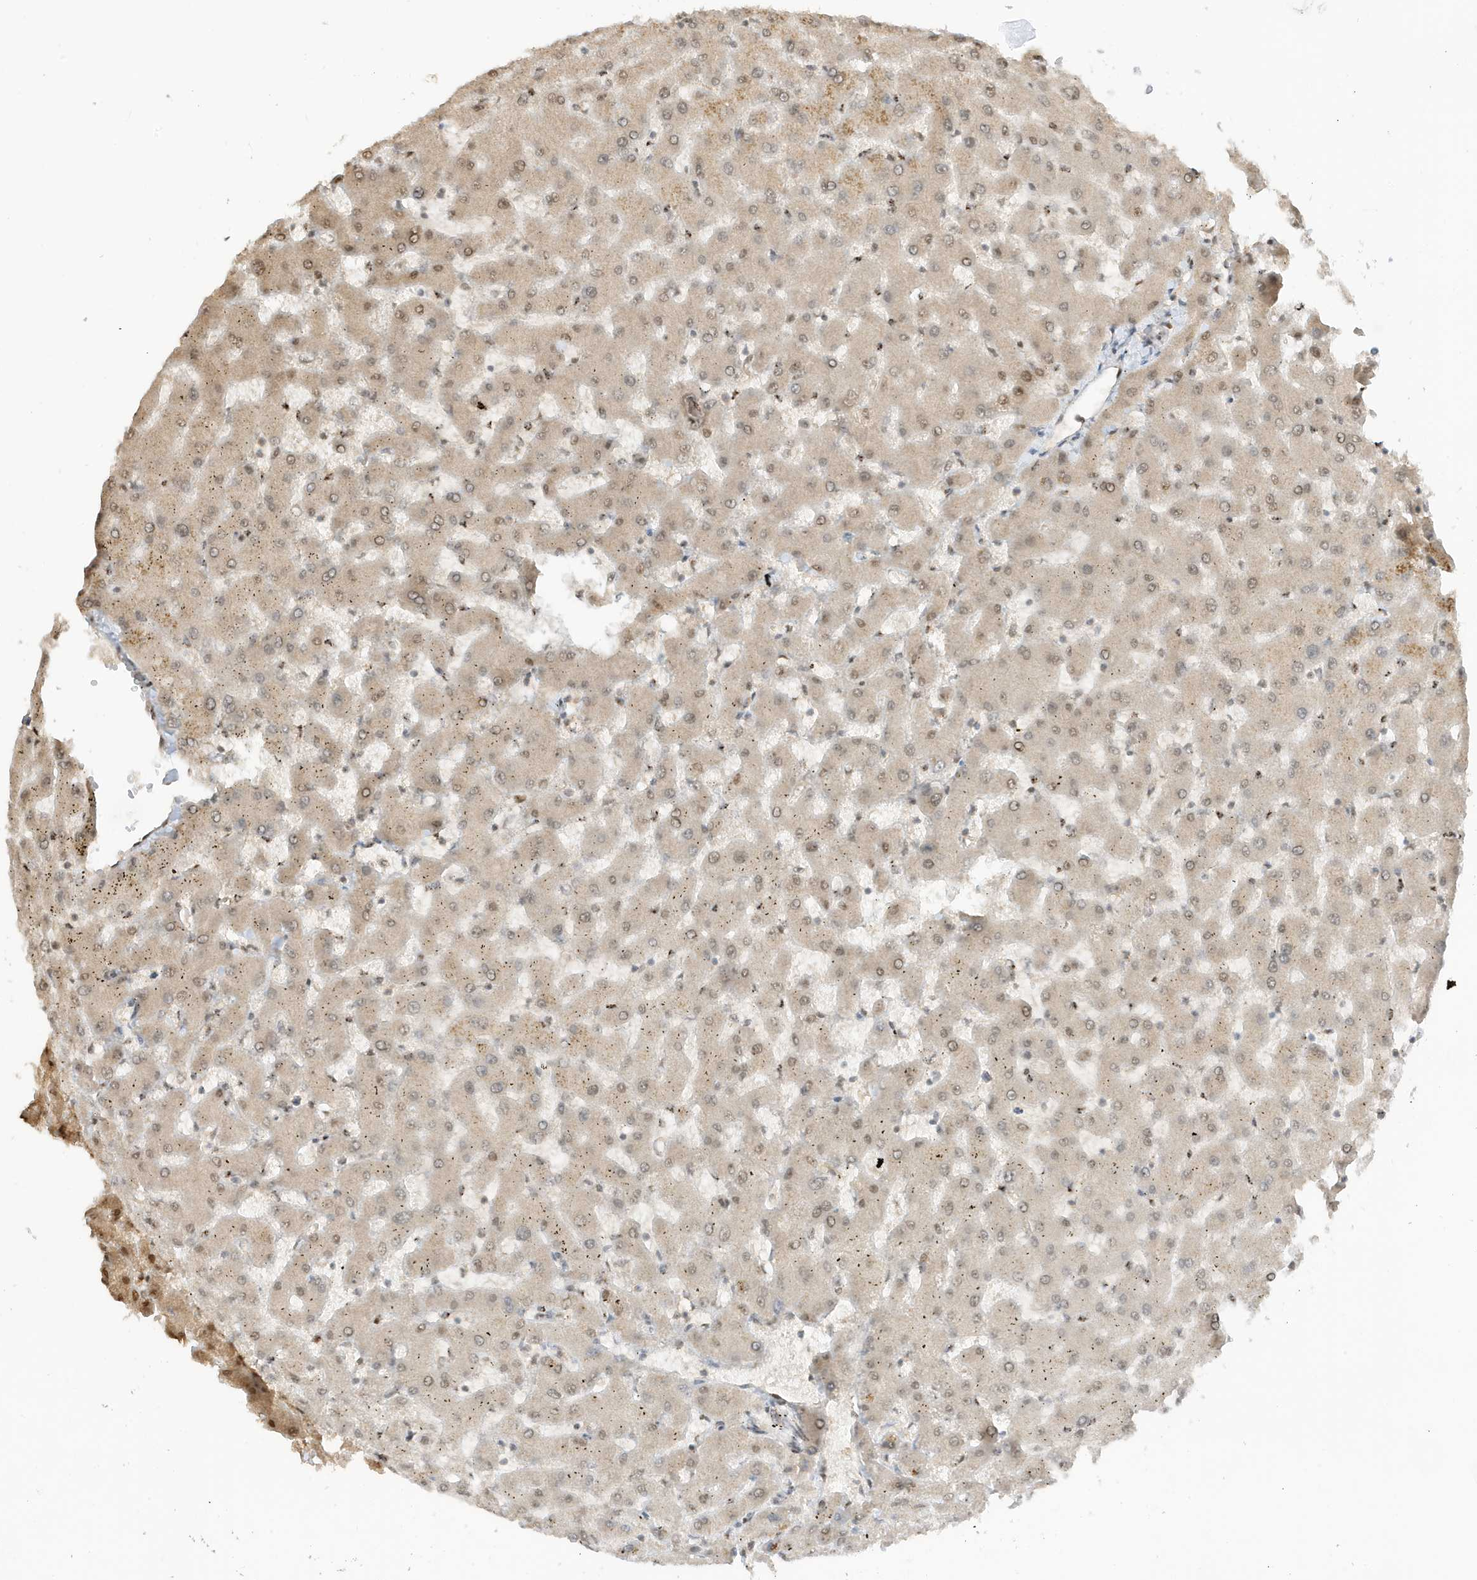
{"staining": {"intensity": "negative", "quantity": "none", "location": "none"}, "tissue": "liver", "cell_type": "Cholangiocytes", "image_type": "normal", "snomed": [{"axis": "morphology", "description": "Normal tissue, NOS"}, {"axis": "topography", "description": "Liver"}], "caption": "This is an immunohistochemistry photomicrograph of normal human liver. There is no expression in cholangiocytes.", "gene": "ZBTB41", "patient": {"sex": "female", "age": 63}}